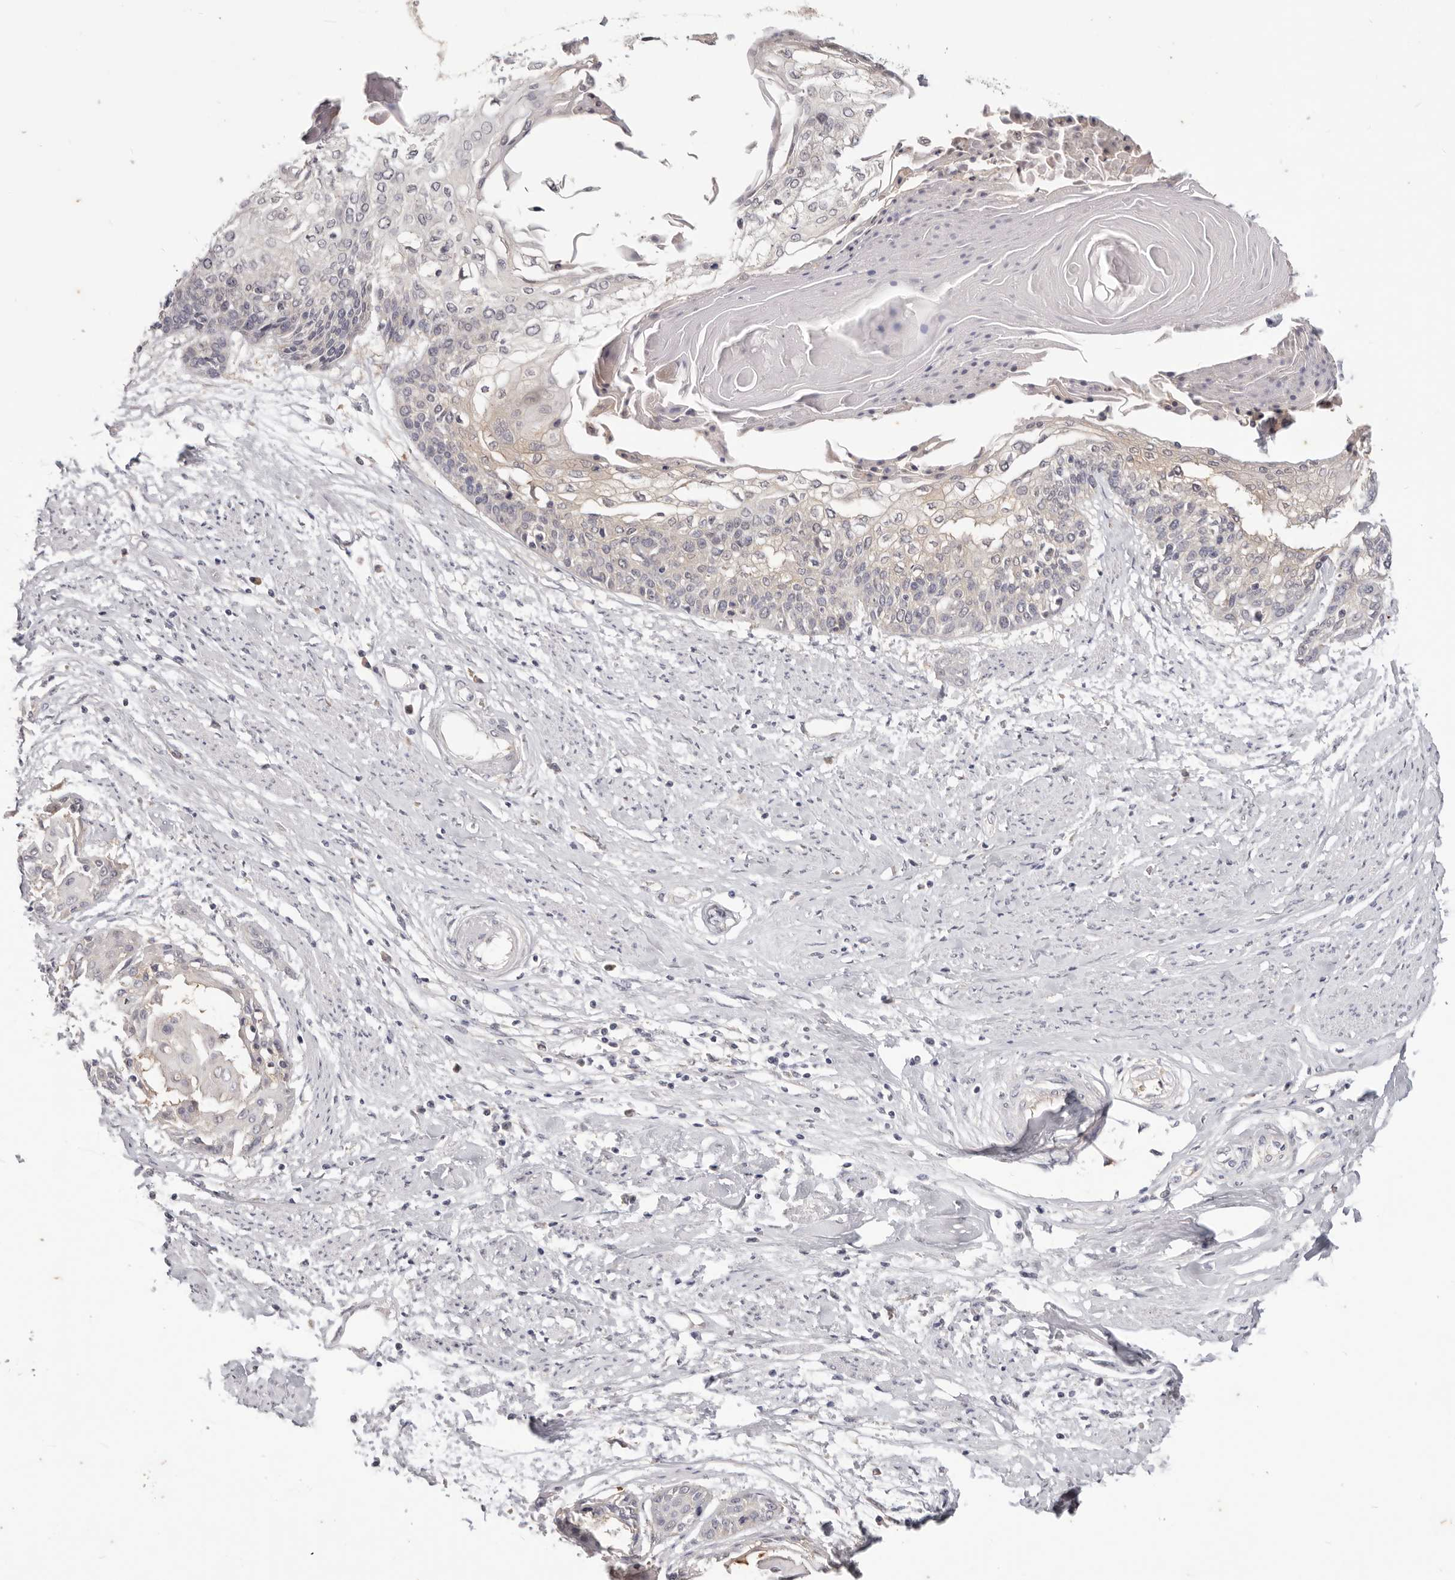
{"staining": {"intensity": "negative", "quantity": "none", "location": "none"}, "tissue": "cervical cancer", "cell_type": "Tumor cells", "image_type": "cancer", "snomed": [{"axis": "morphology", "description": "Squamous cell carcinoma, NOS"}, {"axis": "topography", "description": "Cervix"}], "caption": "This is an immunohistochemistry photomicrograph of squamous cell carcinoma (cervical). There is no expression in tumor cells.", "gene": "WDR77", "patient": {"sex": "female", "age": 57}}